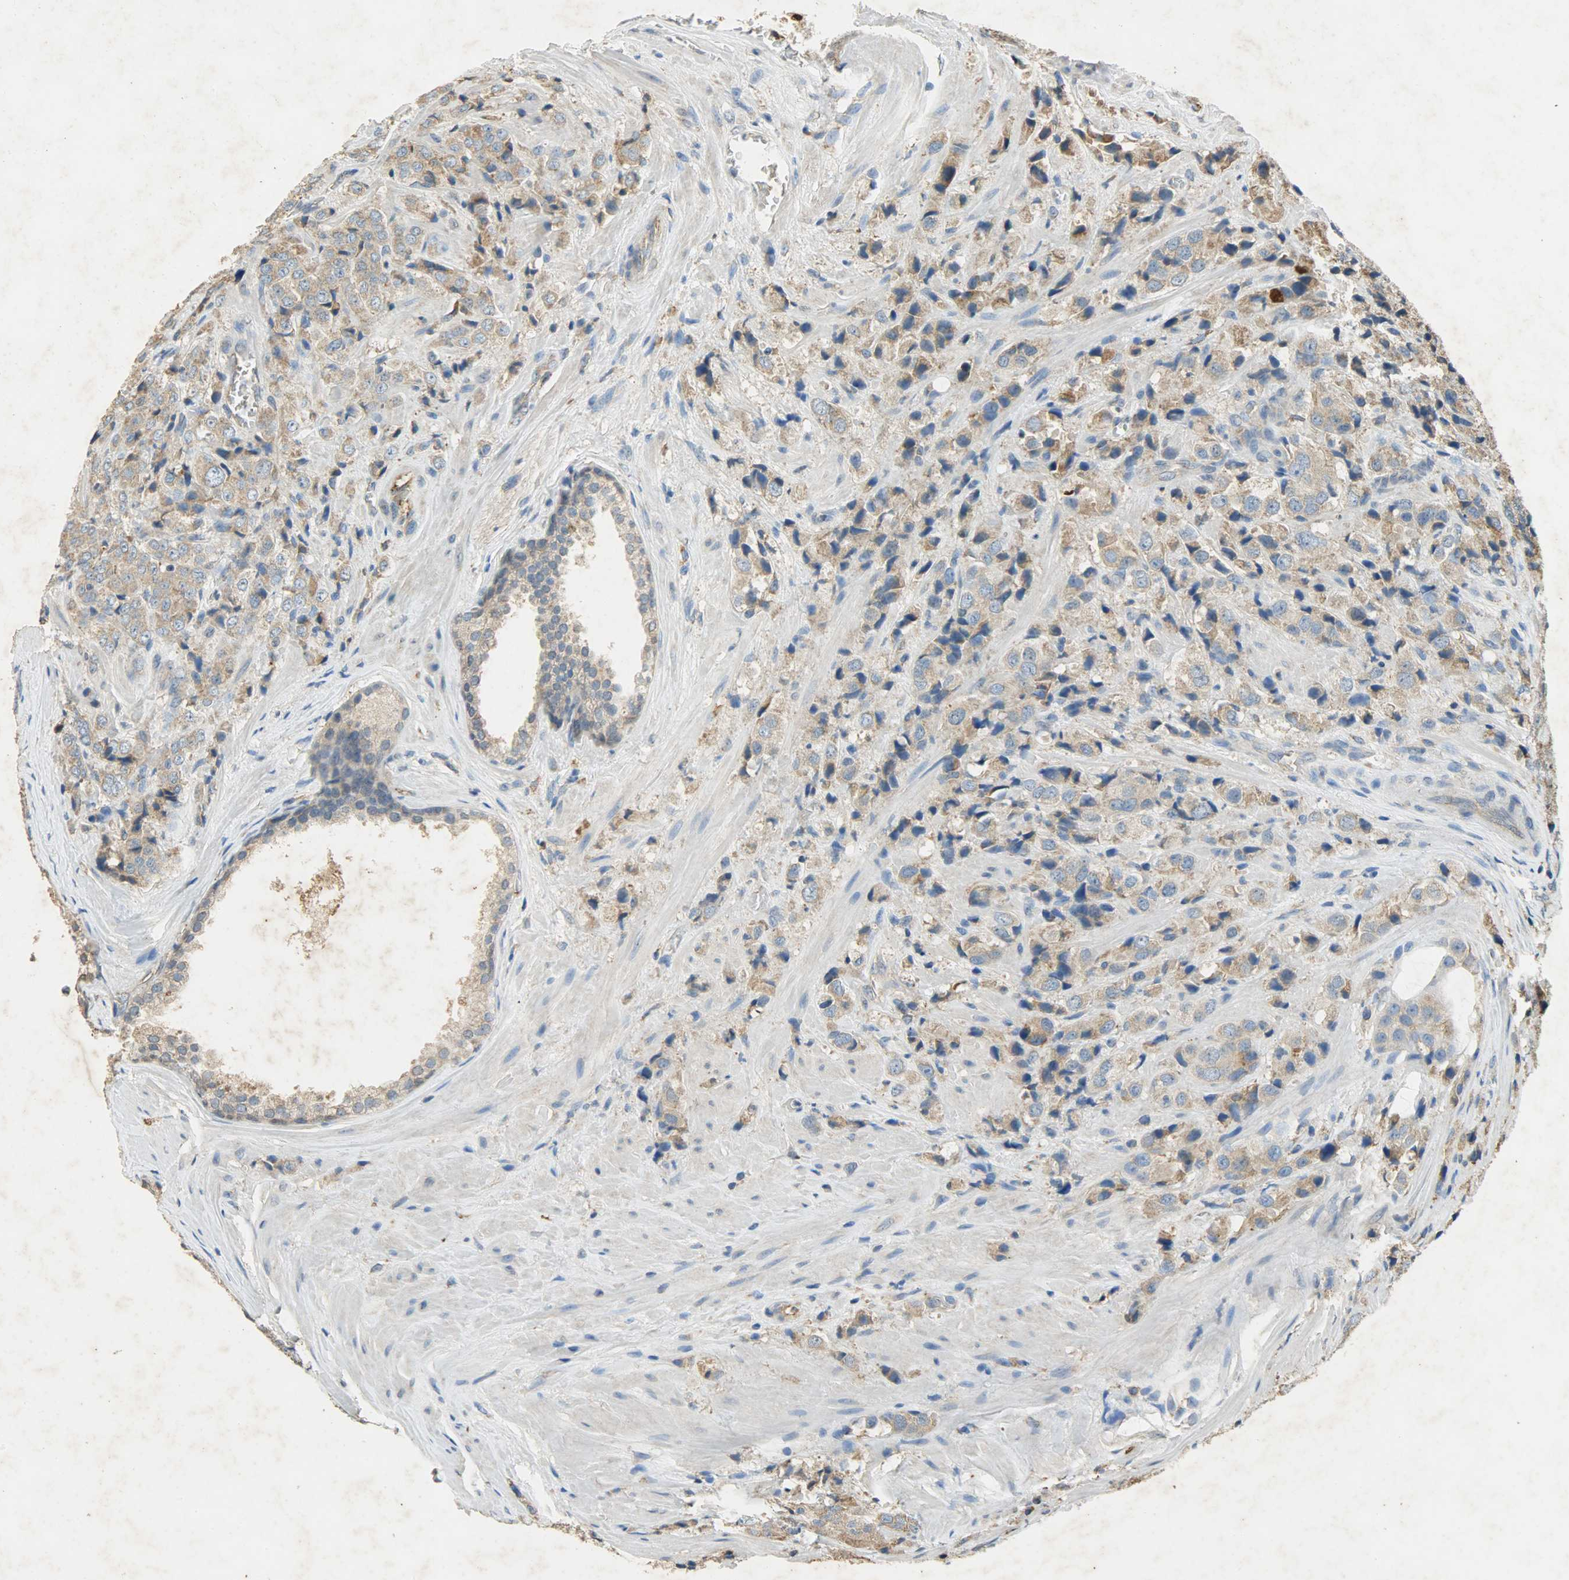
{"staining": {"intensity": "moderate", "quantity": ">75%", "location": "cytoplasmic/membranous"}, "tissue": "prostate cancer", "cell_type": "Tumor cells", "image_type": "cancer", "snomed": [{"axis": "morphology", "description": "Adenocarcinoma, High grade"}, {"axis": "topography", "description": "Prostate"}], "caption": "An IHC histopathology image of tumor tissue is shown. Protein staining in brown shows moderate cytoplasmic/membranous positivity in prostate cancer within tumor cells.", "gene": "HSPA5", "patient": {"sex": "male", "age": 70}}